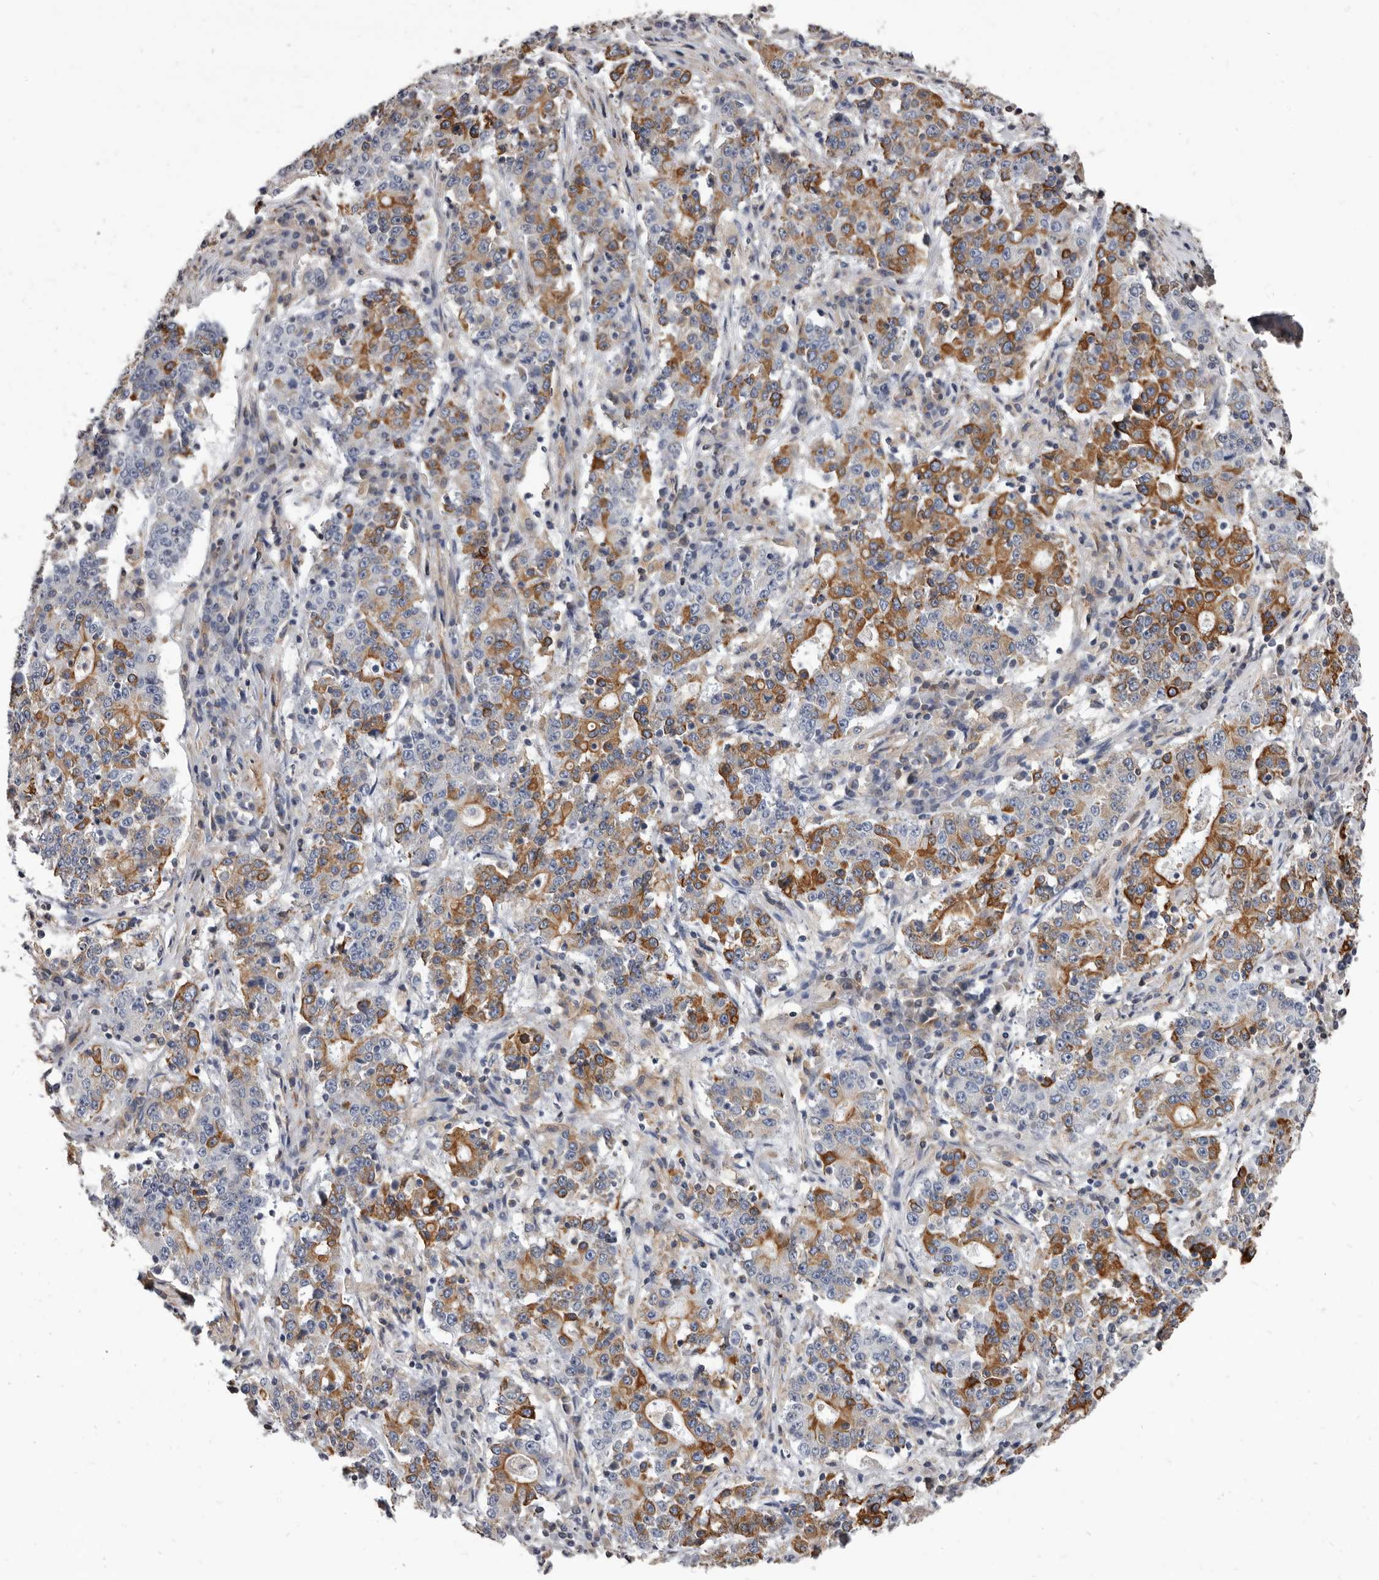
{"staining": {"intensity": "moderate", "quantity": "25%-75%", "location": "cytoplasmic/membranous"}, "tissue": "stomach cancer", "cell_type": "Tumor cells", "image_type": "cancer", "snomed": [{"axis": "morphology", "description": "Adenocarcinoma, NOS"}, {"axis": "topography", "description": "Stomach"}], "caption": "Approximately 25%-75% of tumor cells in stomach cancer (adenocarcinoma) exhibit moderate cytoplasmic/membranous protein positivity as visualized by brown immunohistochemical staining.", "gene": "NIBAN1", "patient": {"sex": "male", "age": 59}}